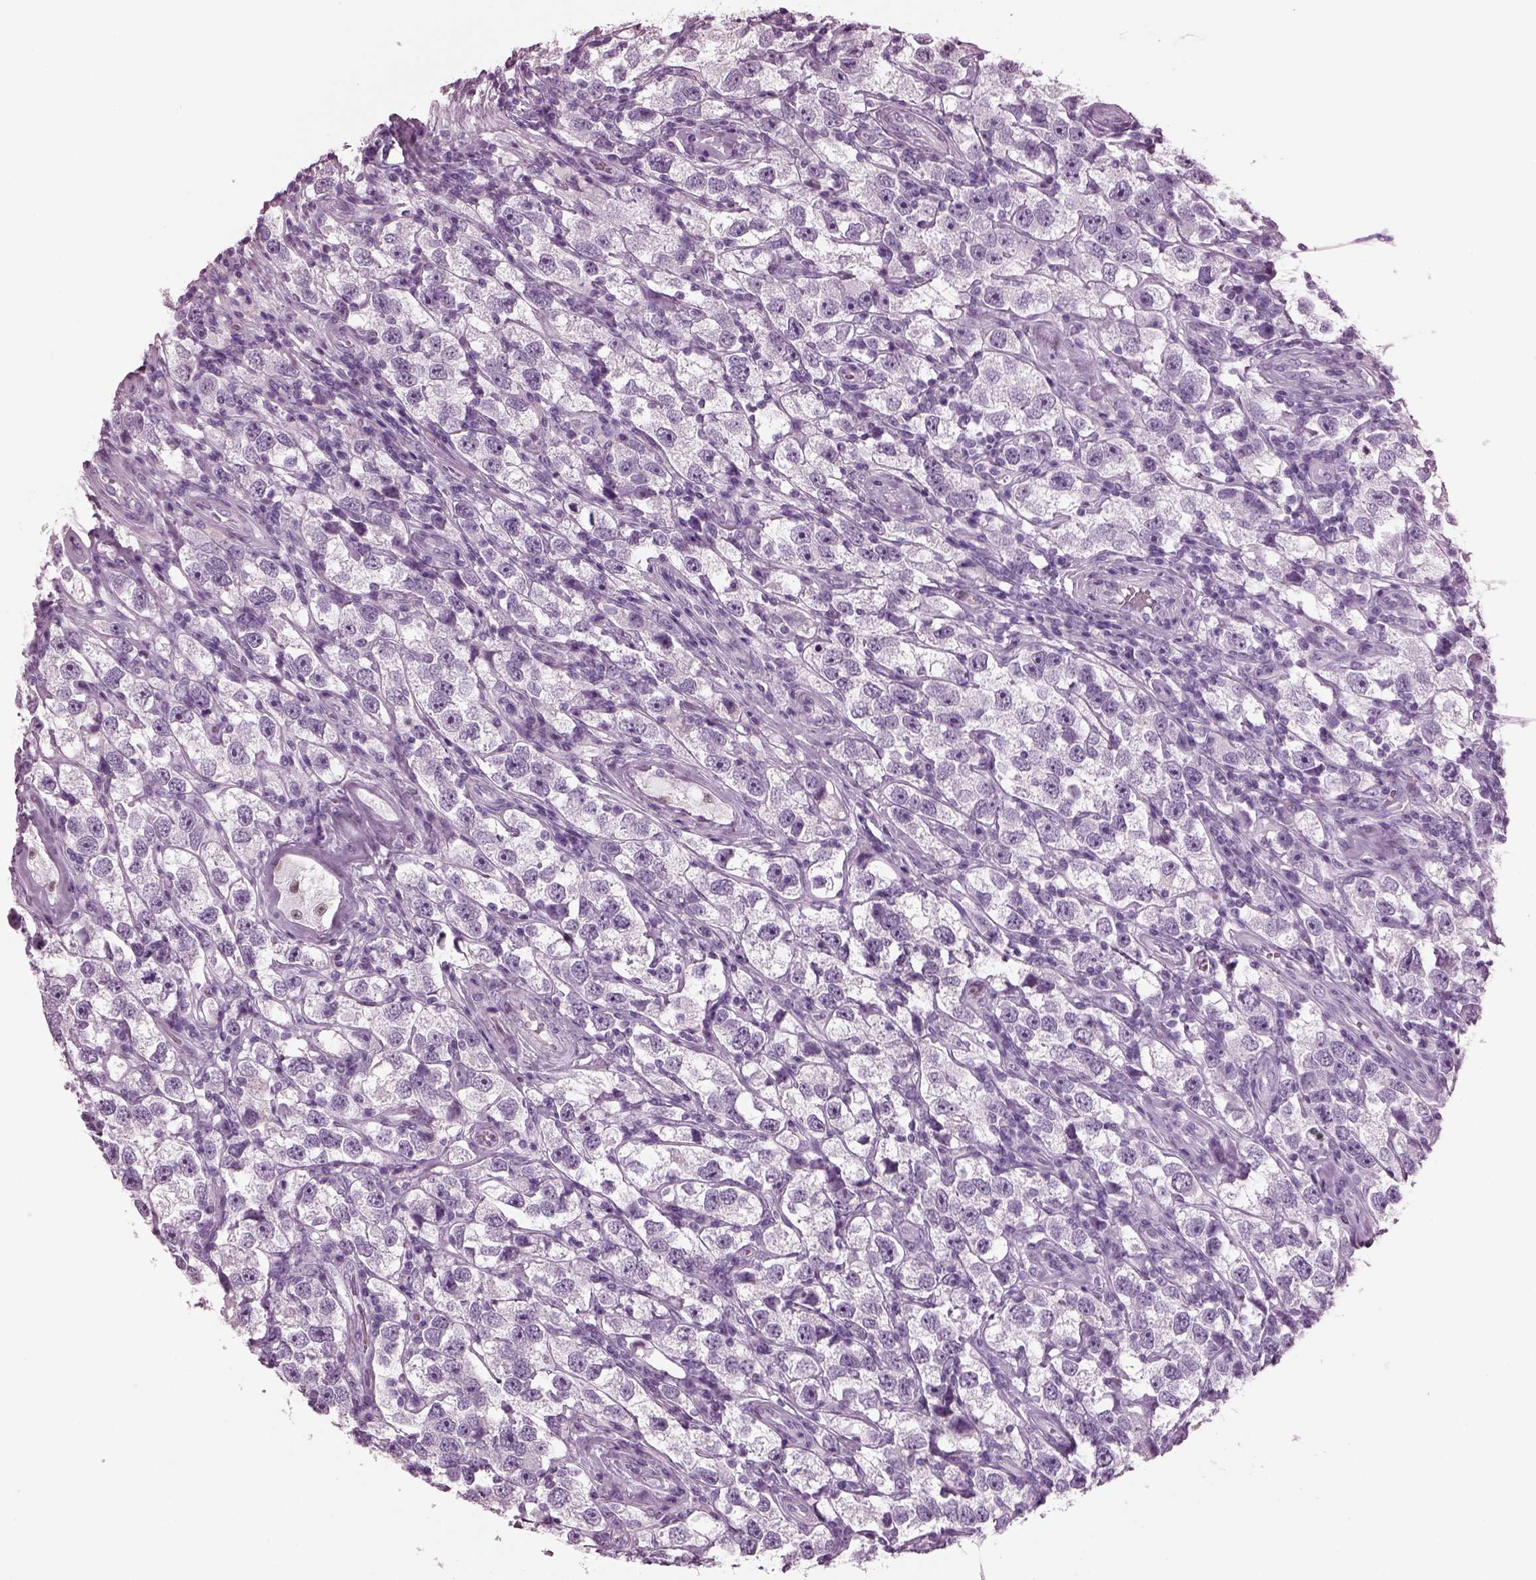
{"staining": {"intensity": "negative", "quantity": "none", "location": "none"}, "tissue": "testis cancer", "cell_type": "Tumor cells", "image_type": "cancer", "snomed": [{"axis": "morphology", "description": "Seminoma, NOS"}, {"axis": "topography", "description": "Testis"}], "caption": "Image shows no protein positivity in tumor cells of testis cancer (seminoma) tissue.", "gene": "KRTAP3-2", "patient": {"sex": "male", "age": 26}}